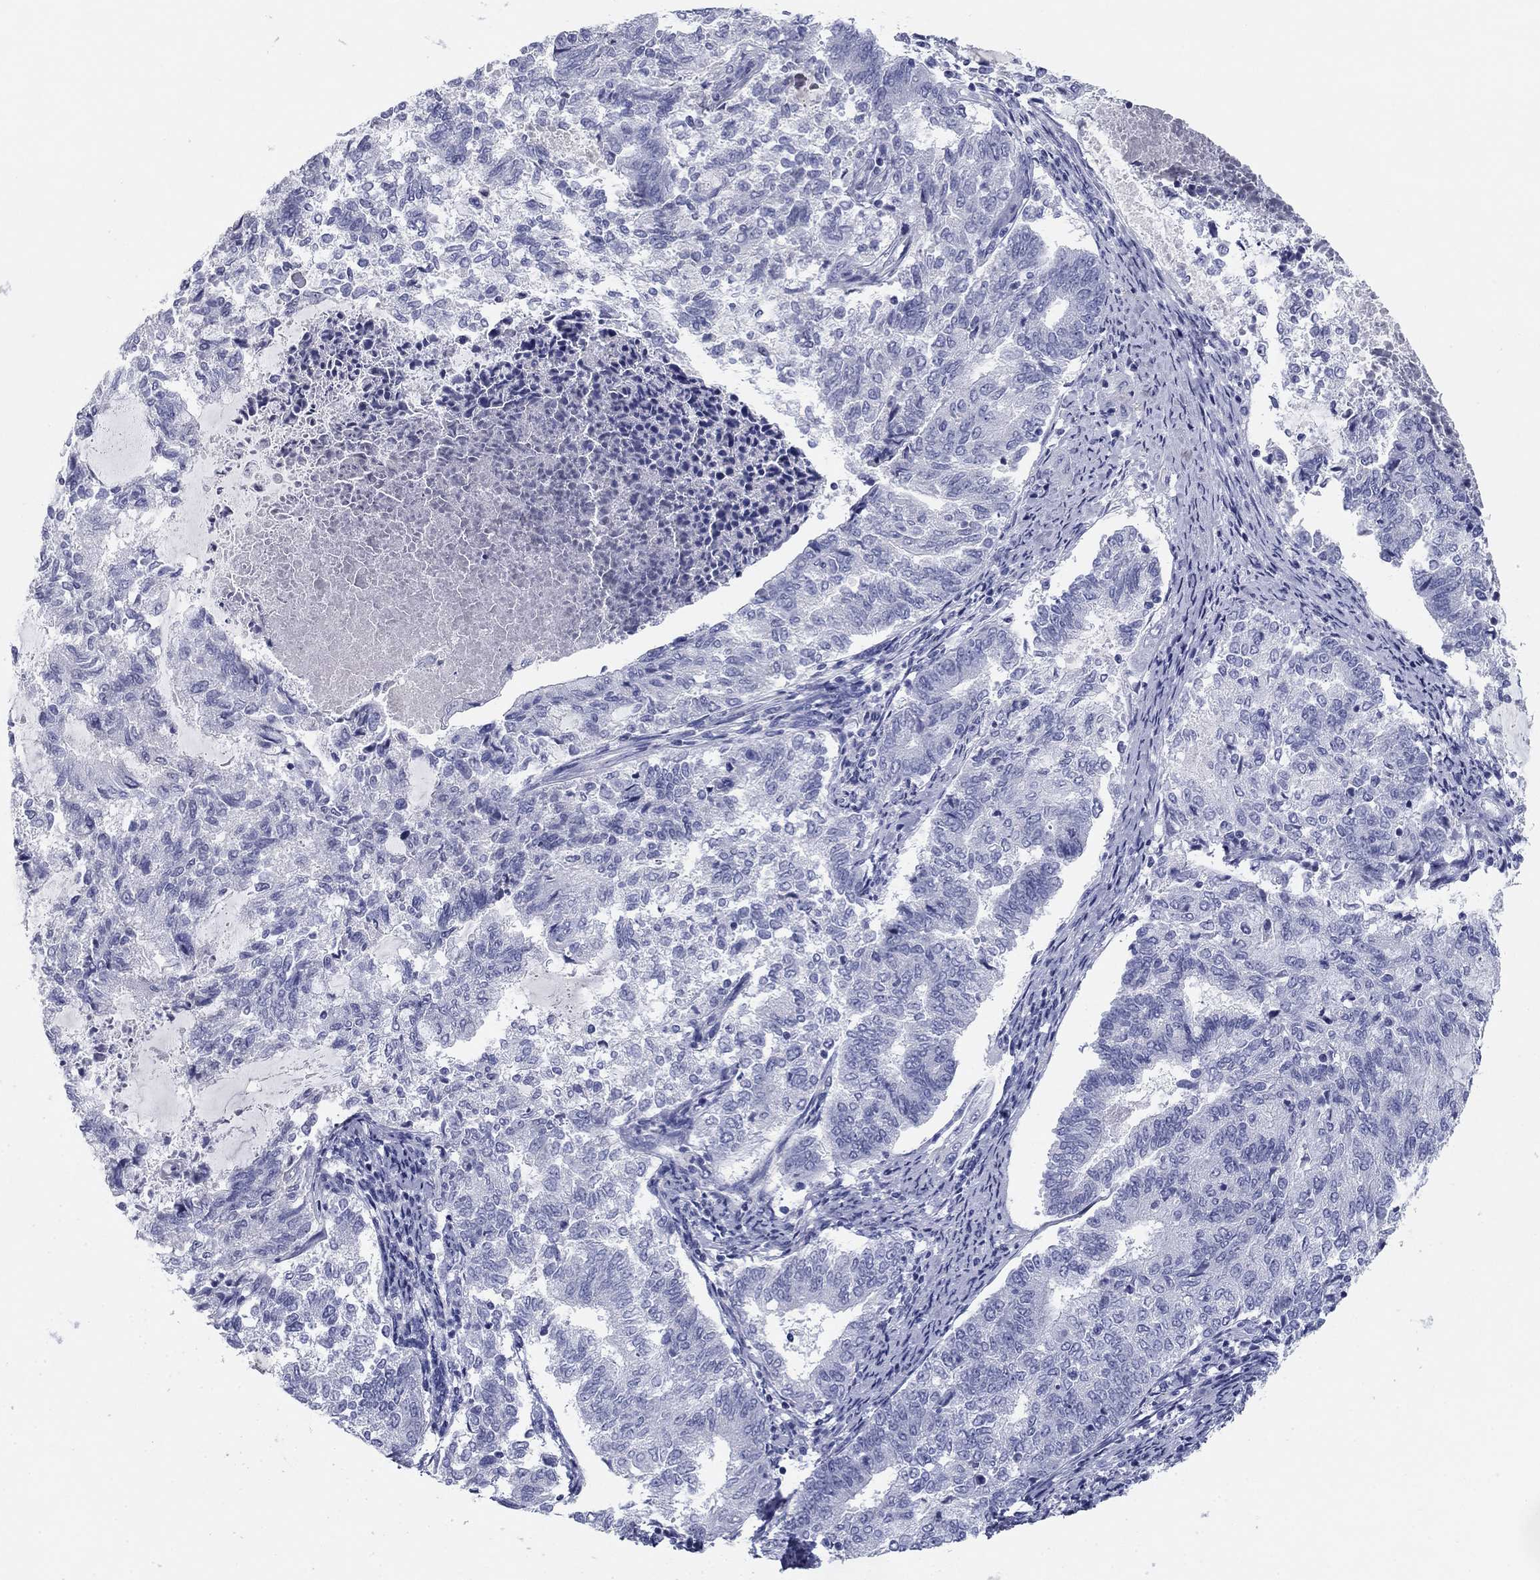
{"staining": {"intensity": "negative", "quantity": "none", "location": "none"}, "tissue": "endometrial cancer", "cell_type": "Tumor cells", "image_type": "cancer", "snomed": [{"axis": "morphology", "description": "Adenocarcinoma, NOS"}, {"axis": "topography", "description": "Endometrium"}], "caption": "Immunohistochemistry of human endometrial adenocarcinoma shows no staining in tumor cells.", "gene": "KCNH1", "patient": {"sex": "female", "age": 65}}